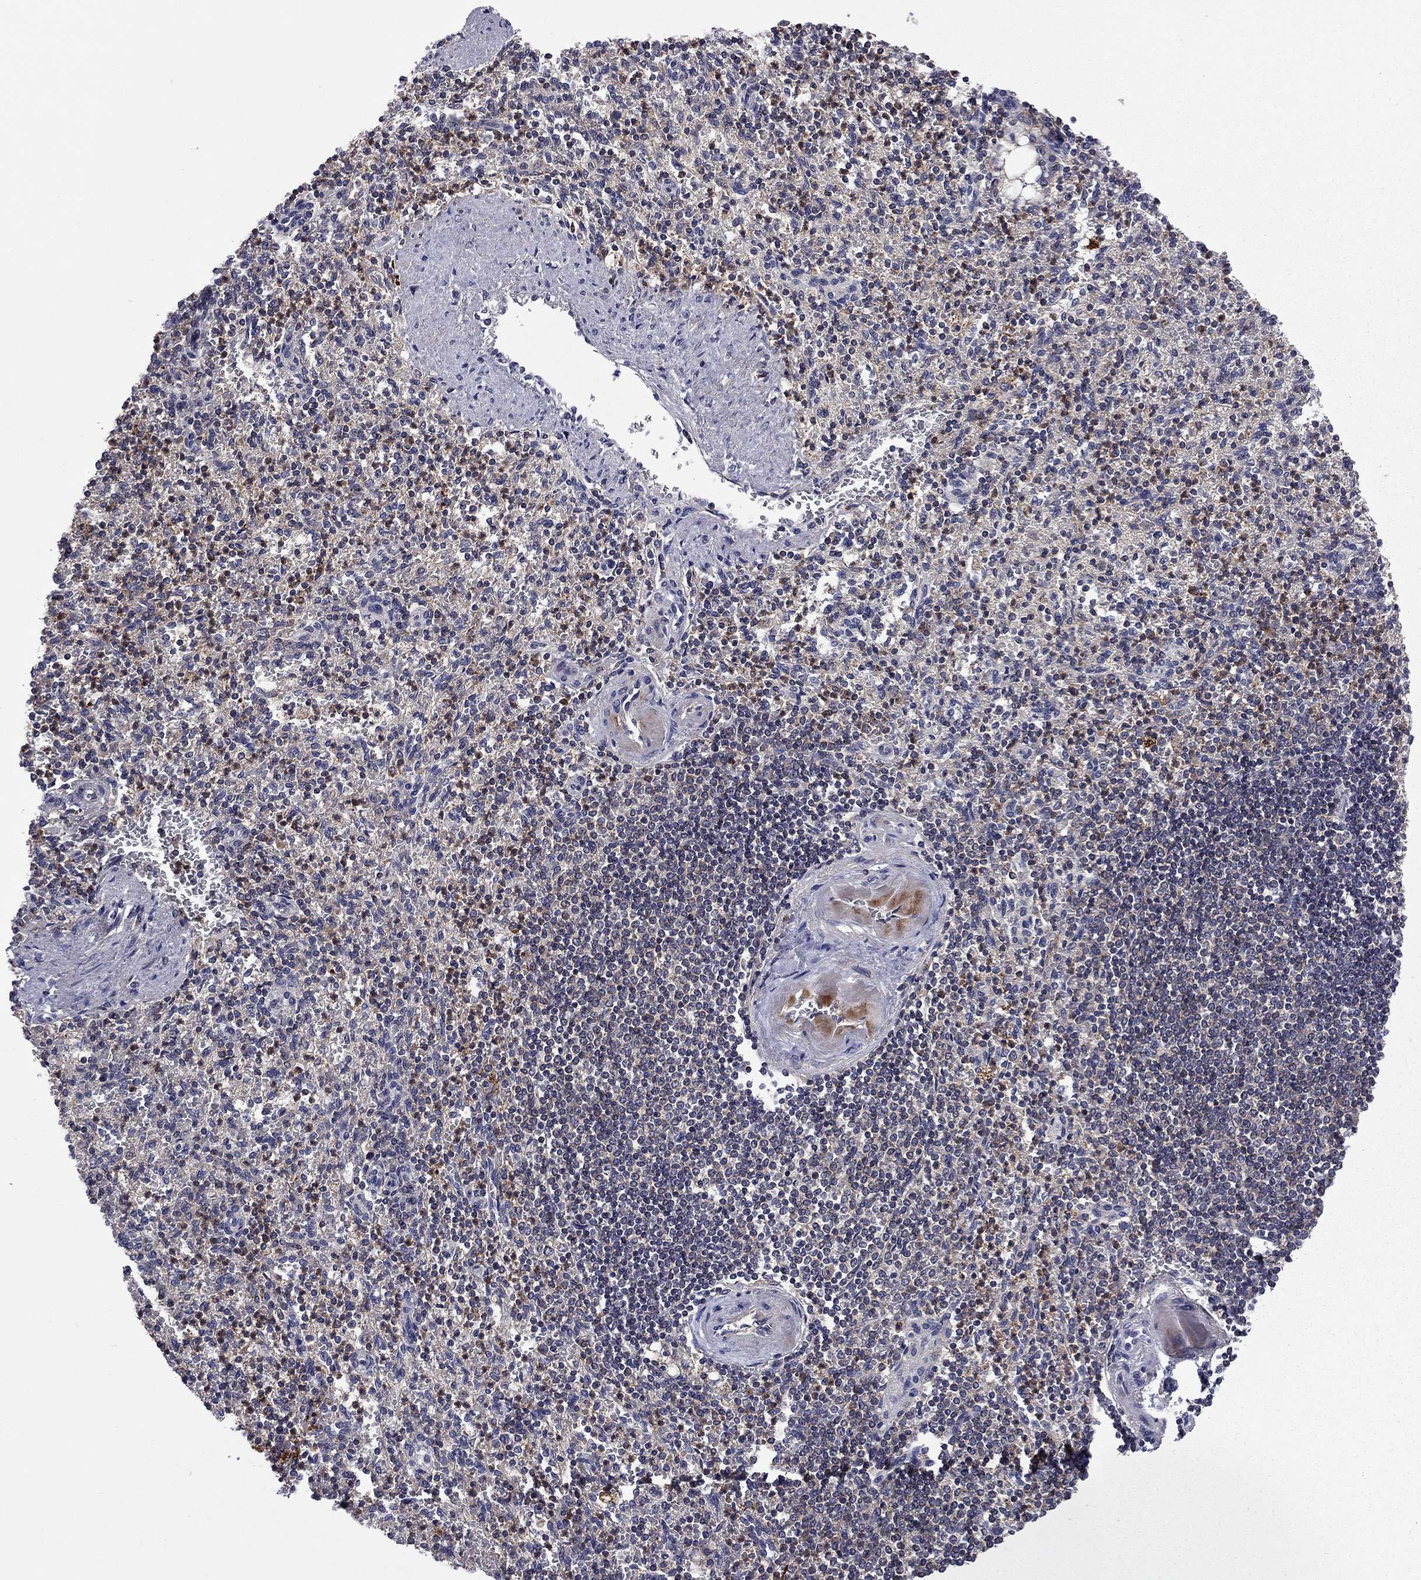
{"staining": {"intensity": "moderate", "quantity": "25%-75%", "location": "cytoplasmic/membranous"}, "tissue": "spleen", "cell_type": "Cells in red pulp", "image_type": "normal", "snomed": [{"axis": "morphology", "description": "Normal tissue, NOS"}, {"axis": "topography", "description": "Spleen"}], "caption": "High-power microscopy captured an immunohistochemistry micrograph of normal spleen, revealing moderate cytoplasmic/membranous positivity in approximately 25%-75% of cells in red pulp.", "gene": "CEACAM7", "patient": {"sex": "female", "age": 74}}